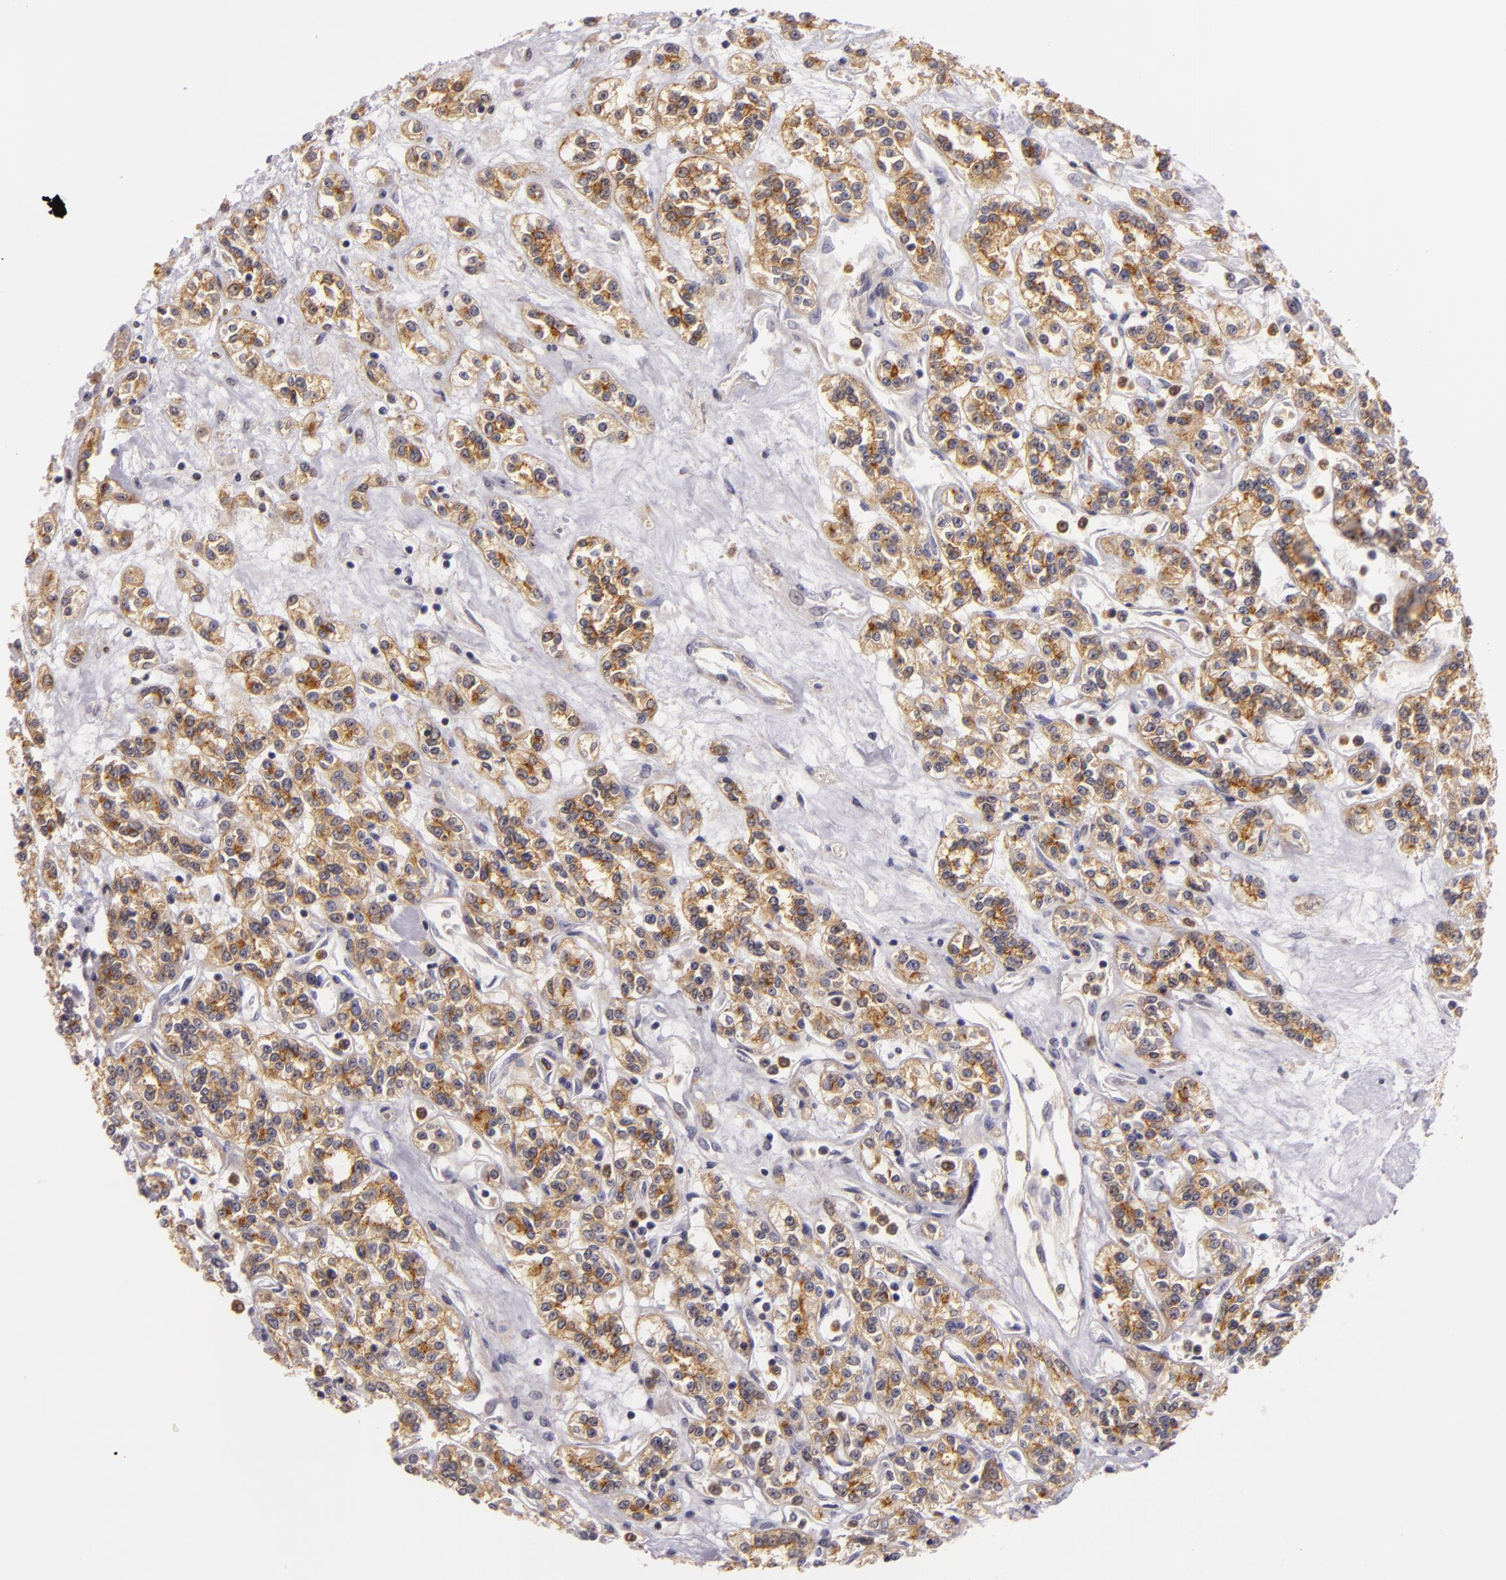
{"staining": {"intensity": "moderate", "quantity": ">75%", "location": "cytoplasmic/membranous"}, "tissue": "renal cancer", "cell_type": "Tumor cells", "image_type": "cancer", "snomed": [{"axis": "morphology", "description": "Adenocarcinoma, NOS"}, {"axis": "topography", "description": "Kidney"}], "caption": "DAB (3,3'-diaminobenzidine) immunohistochemical staining of human adenocarcinoma (renal) exhibits moderate cytoplasmic/membranous protein staining in approximately >75% of tumor cells.", "gene": "TOM1", "patient": {"sex": "female", "age": 76}}